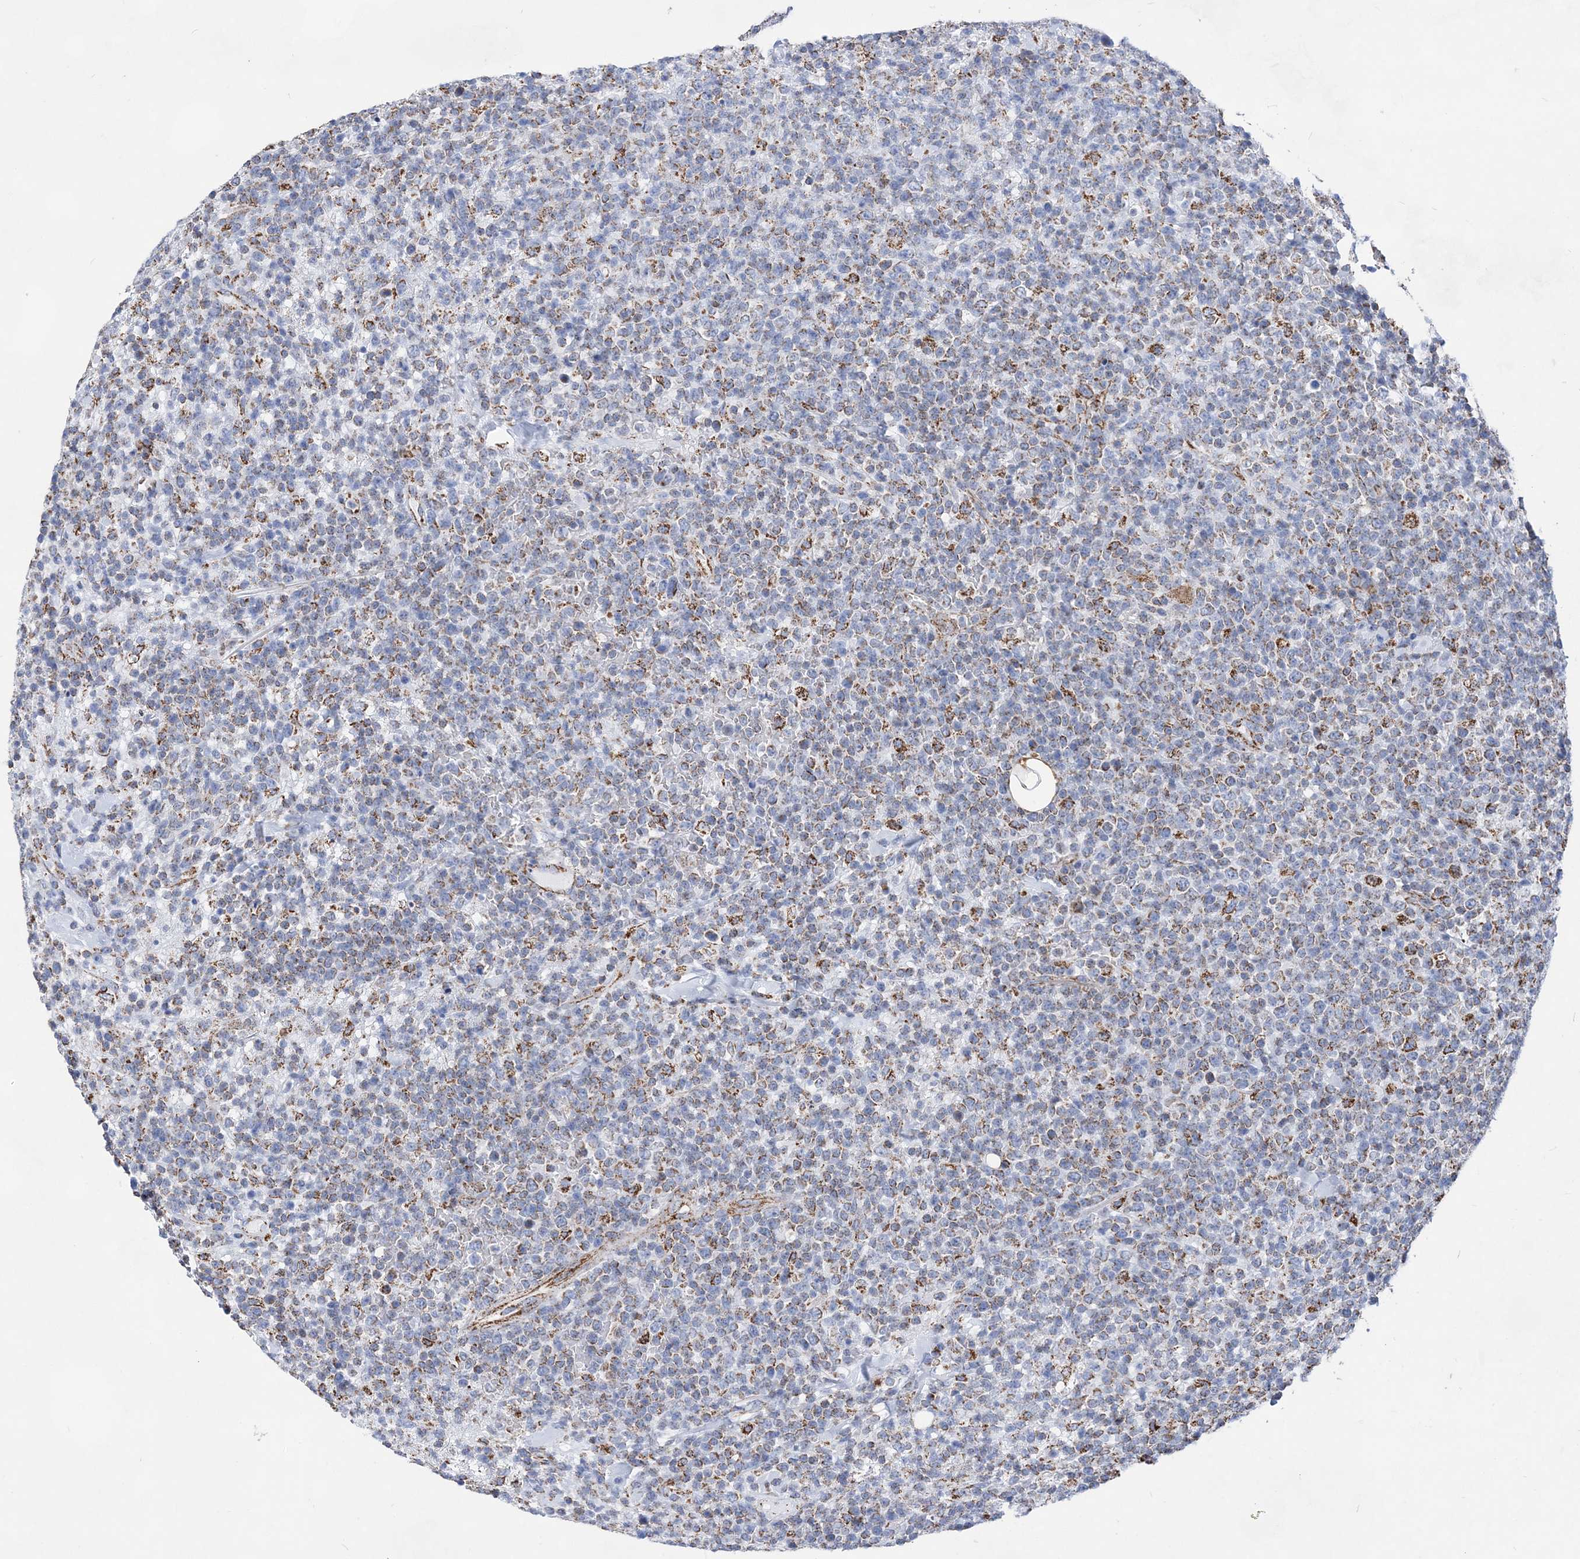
{"staining": {"intensity": "strong", "quantity": "25%-75%", "location": "cytoplasmic/membranous"}, "tissue": "lymphoma", "cell_type": "Tumor cells", "image_type": "cancer", "snomed": [{"axis": "morphology", "description": "Malignant lymphoma, non-Hodgkin's type, High grade"}, {"axis": "topography", "description": "Colon"}], "caption": "Human lymphoma stained for a protein (brown) reveals strong cytoplasmic/membranous positive positivity in approximately 25%-75% of tumor cells.", "gene": "ACOT9", "patient": {"sex": "female", "age": 53}}